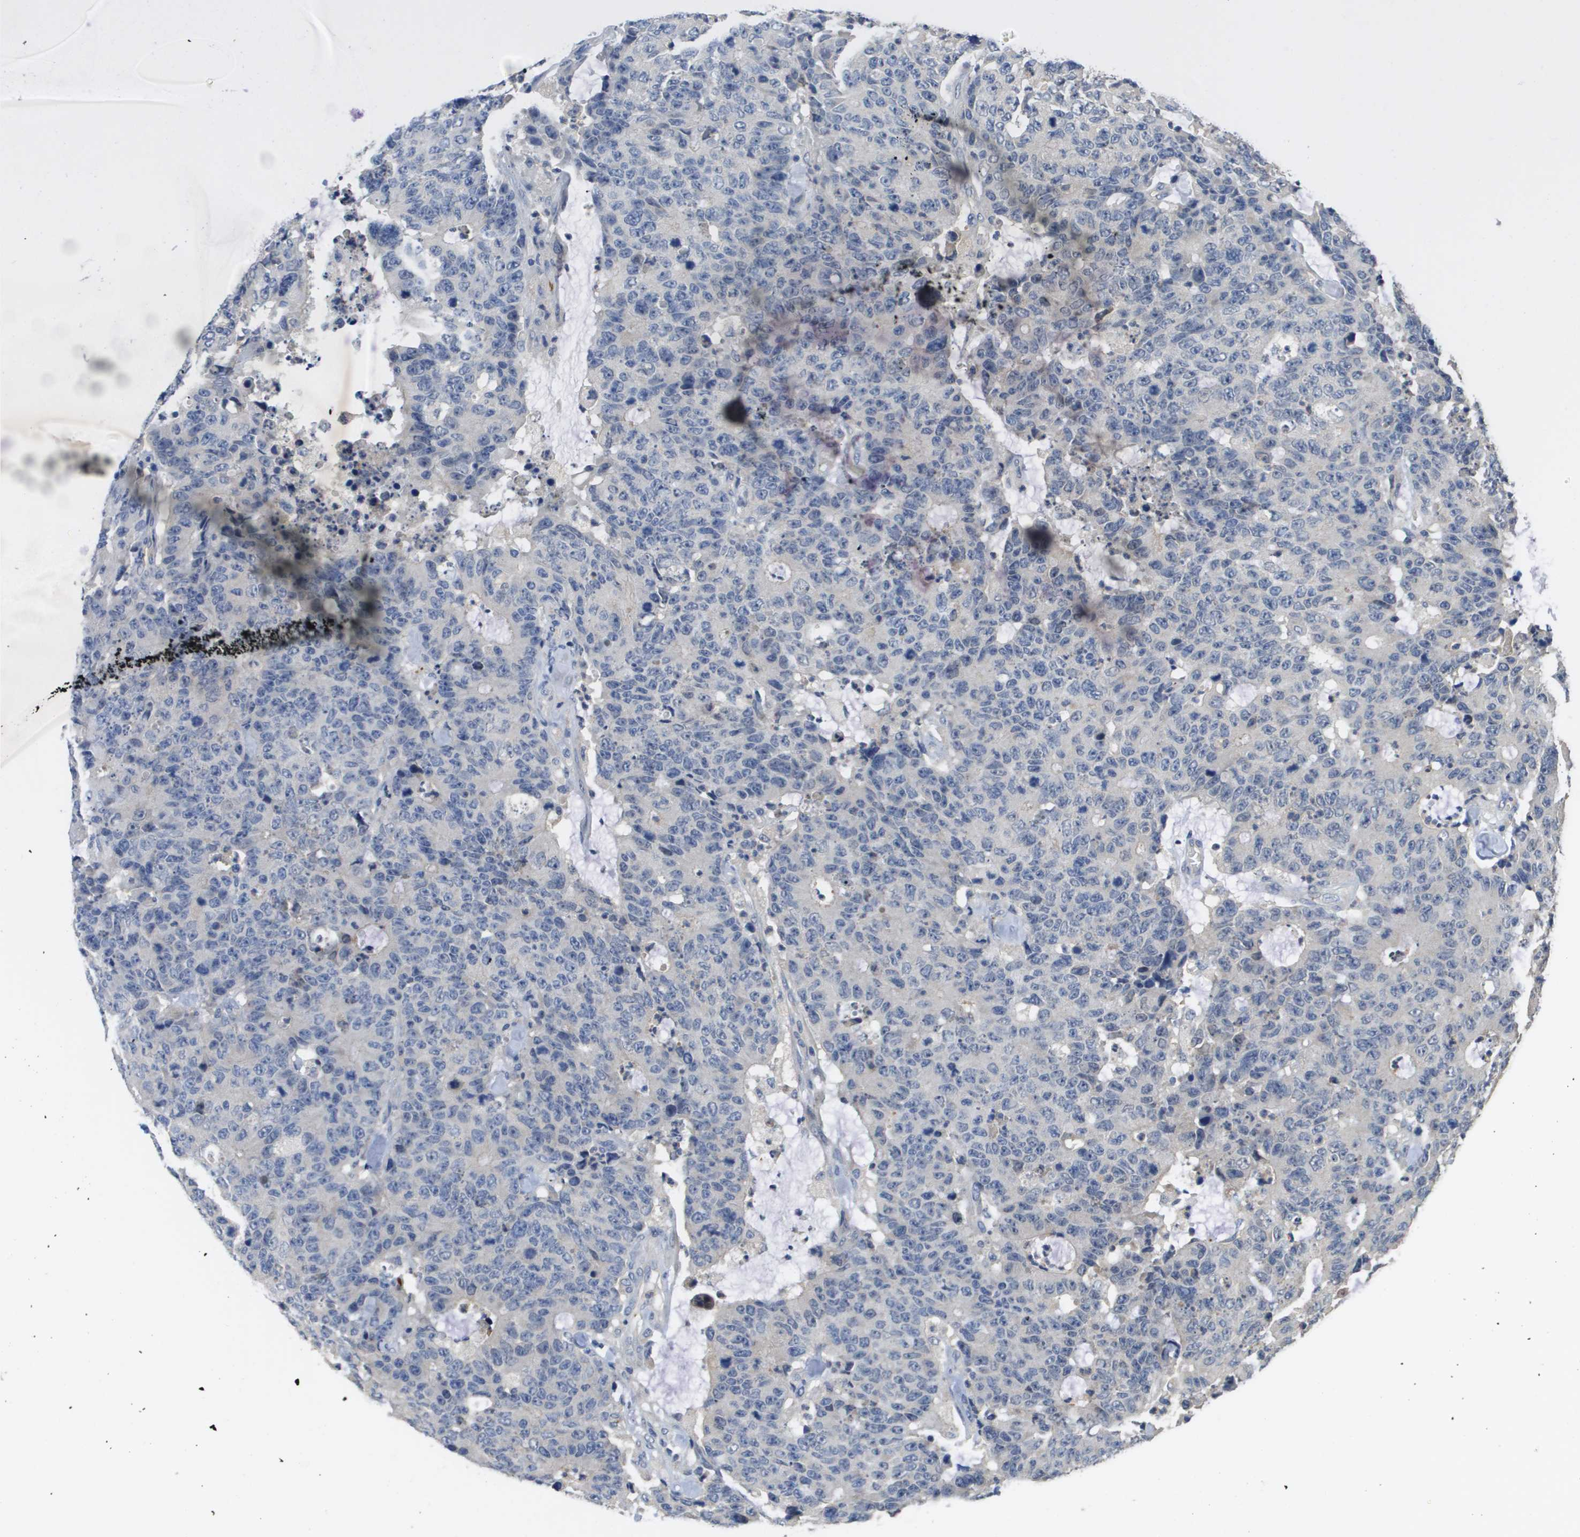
{"staining": {"intensity": "negative", "quantity": "none", "location": "none"}, "tissue": "colorectal cancer", "cell_type": "Tumor cells", "image_type": "cancer", "snomed": [{"axis": "morphology", "description": "Adenocarcinoma, NOS"}, {"axis": "topography", "description": "Colon"}], "caption": "The photomicrograph exhibits no staining of tumor cells in adenocarcinoma (colorectal).", "gene": "RAB27B", "patient": {"sex": "female", "age": 86}}